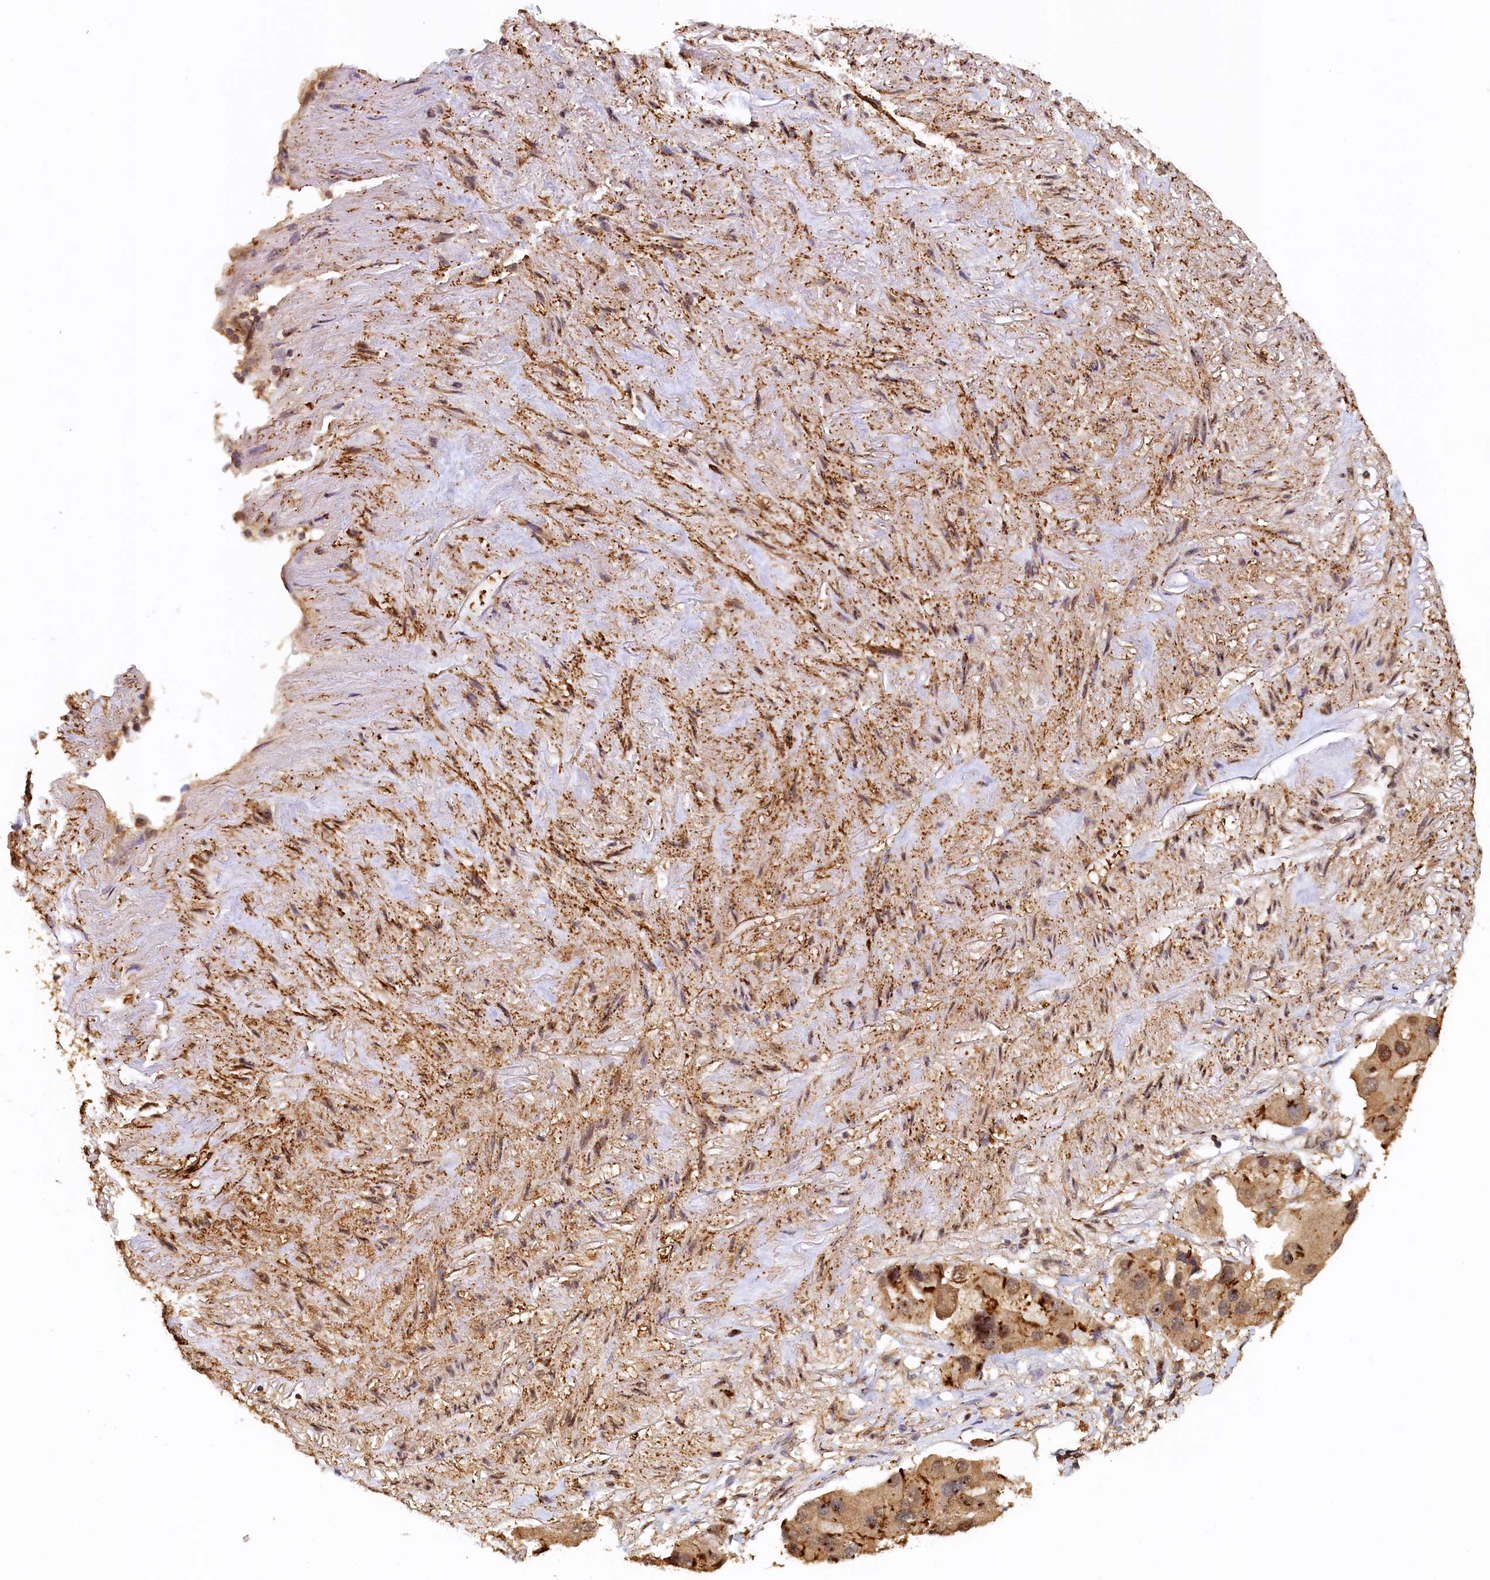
{"staining": {"intensity": "moderate", "quantity": ">75%", "location": "cytoplasmic/membranous,nuclear"}, "tissue": "lung cancer", "cell_type": "Tumor cells", "image_type": "cancer", "snomed": [{"axis": "morphology", "description": "Adenocarcinoma, NOS"}, {"axis": "topography", "description": "Lung"}], "caption": "Immunohistochemistry (DAB (3,3'-diaminobenzidine)) staining of lung cancer (adenocarcinoma) reveals moderate cytoplasmic/membranous and nuclear protein positivity in approximately >75% of tumor cells. (DAB = brown stain, brightfield microscopy at high magnification).", "gene": "UBL7", "patient": {"sex": "female", "age": 54}}